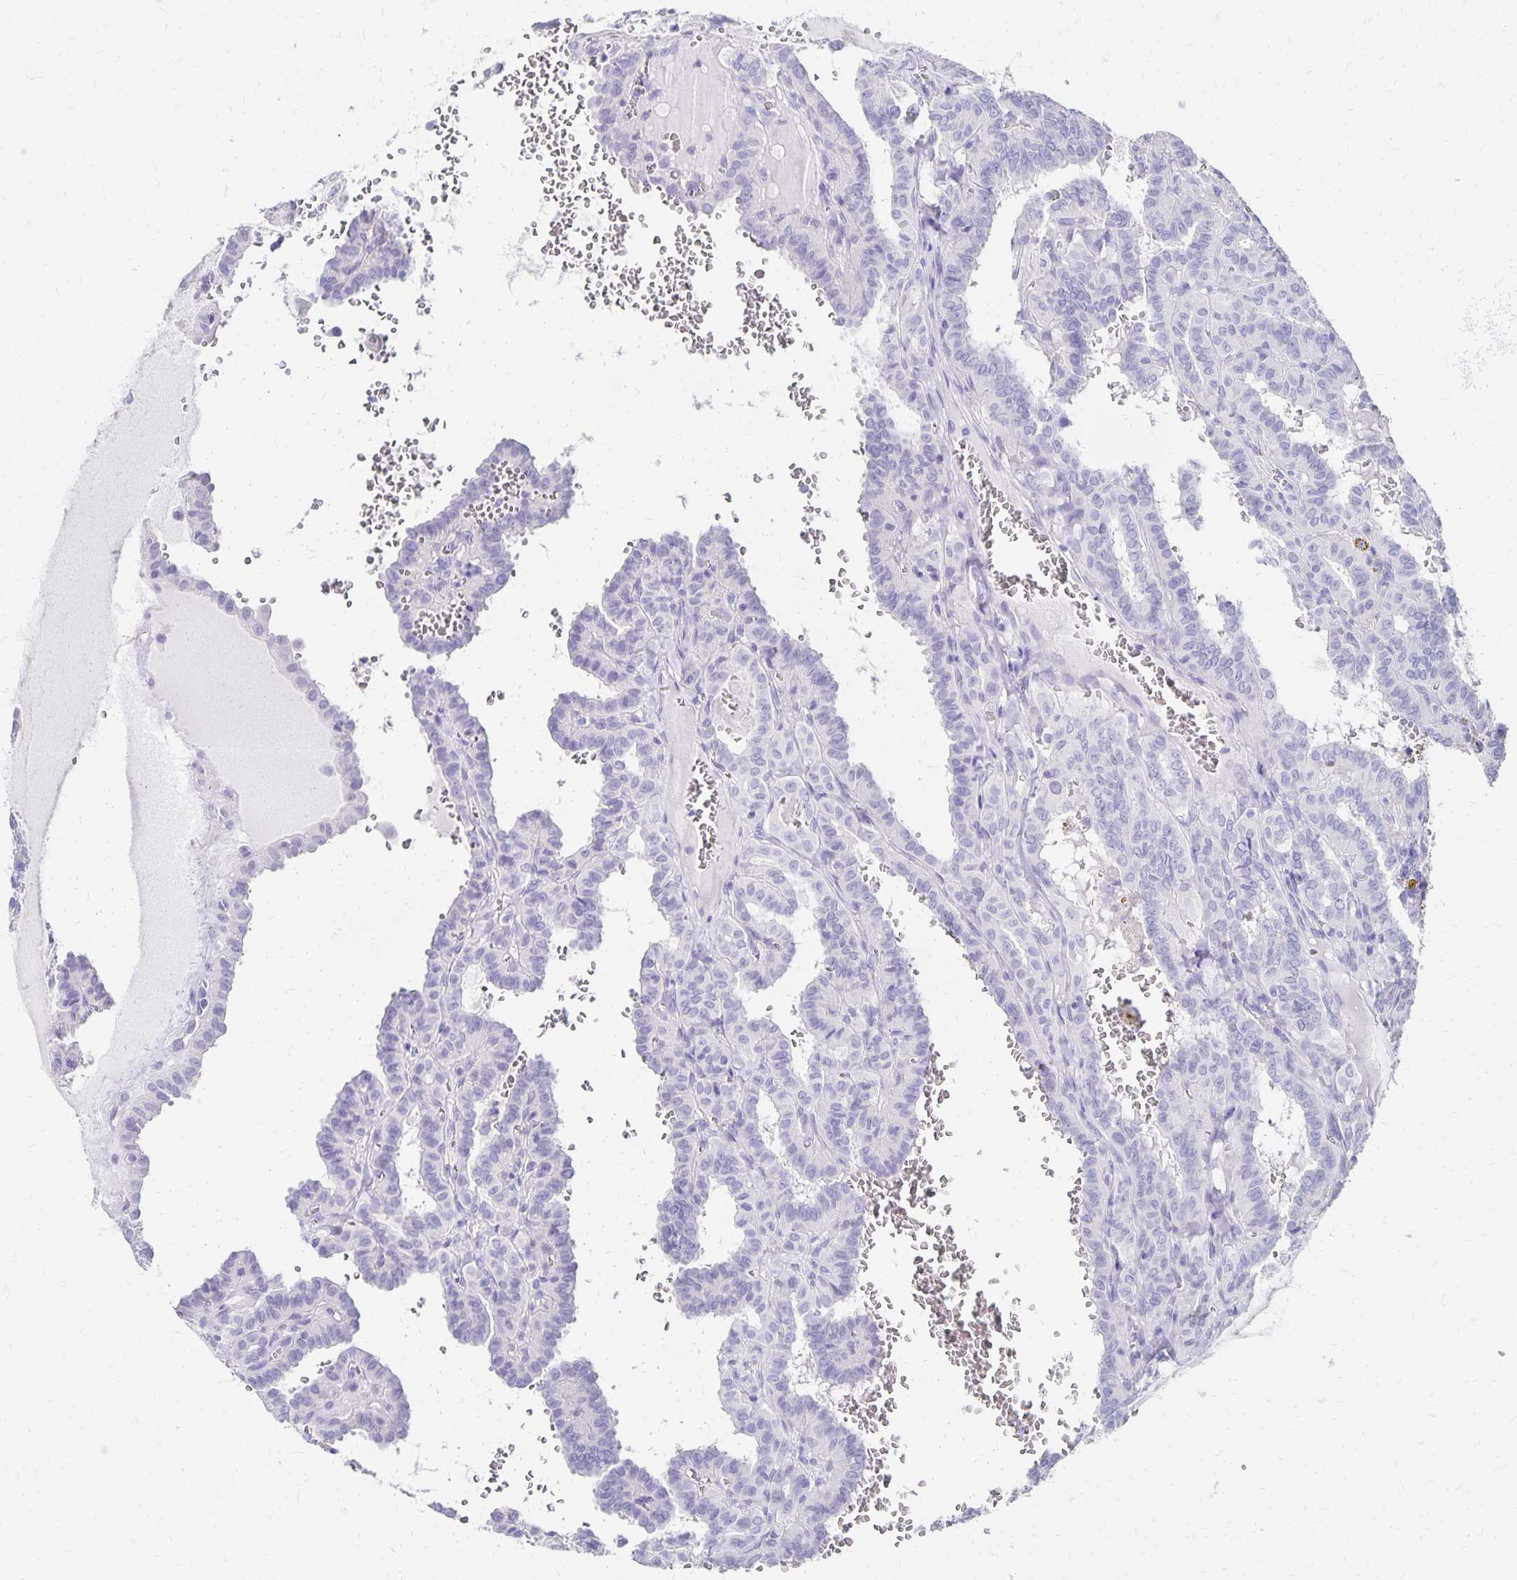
{"staining": {"intensity": "negative", "quantity": "none", "location": "none"}, "tissue": "thyroid cancer", "cell_type": "Tumor cells", "image_type": "cancer", "snomed": [{"axis": "morphology", "description": "Papillary adenocarcinoma, NOS"}, {"axis": "topography", "description": "Thyroid gland"}], "caption": "DAB immunohistochemical staining of thyroid papillary adenocarcinoma reveals no significant expression in tumor cells. Nuclei are stained in blue.", "gene": "DYNLT4", "patient": {"sex": "female", "age": 21}}